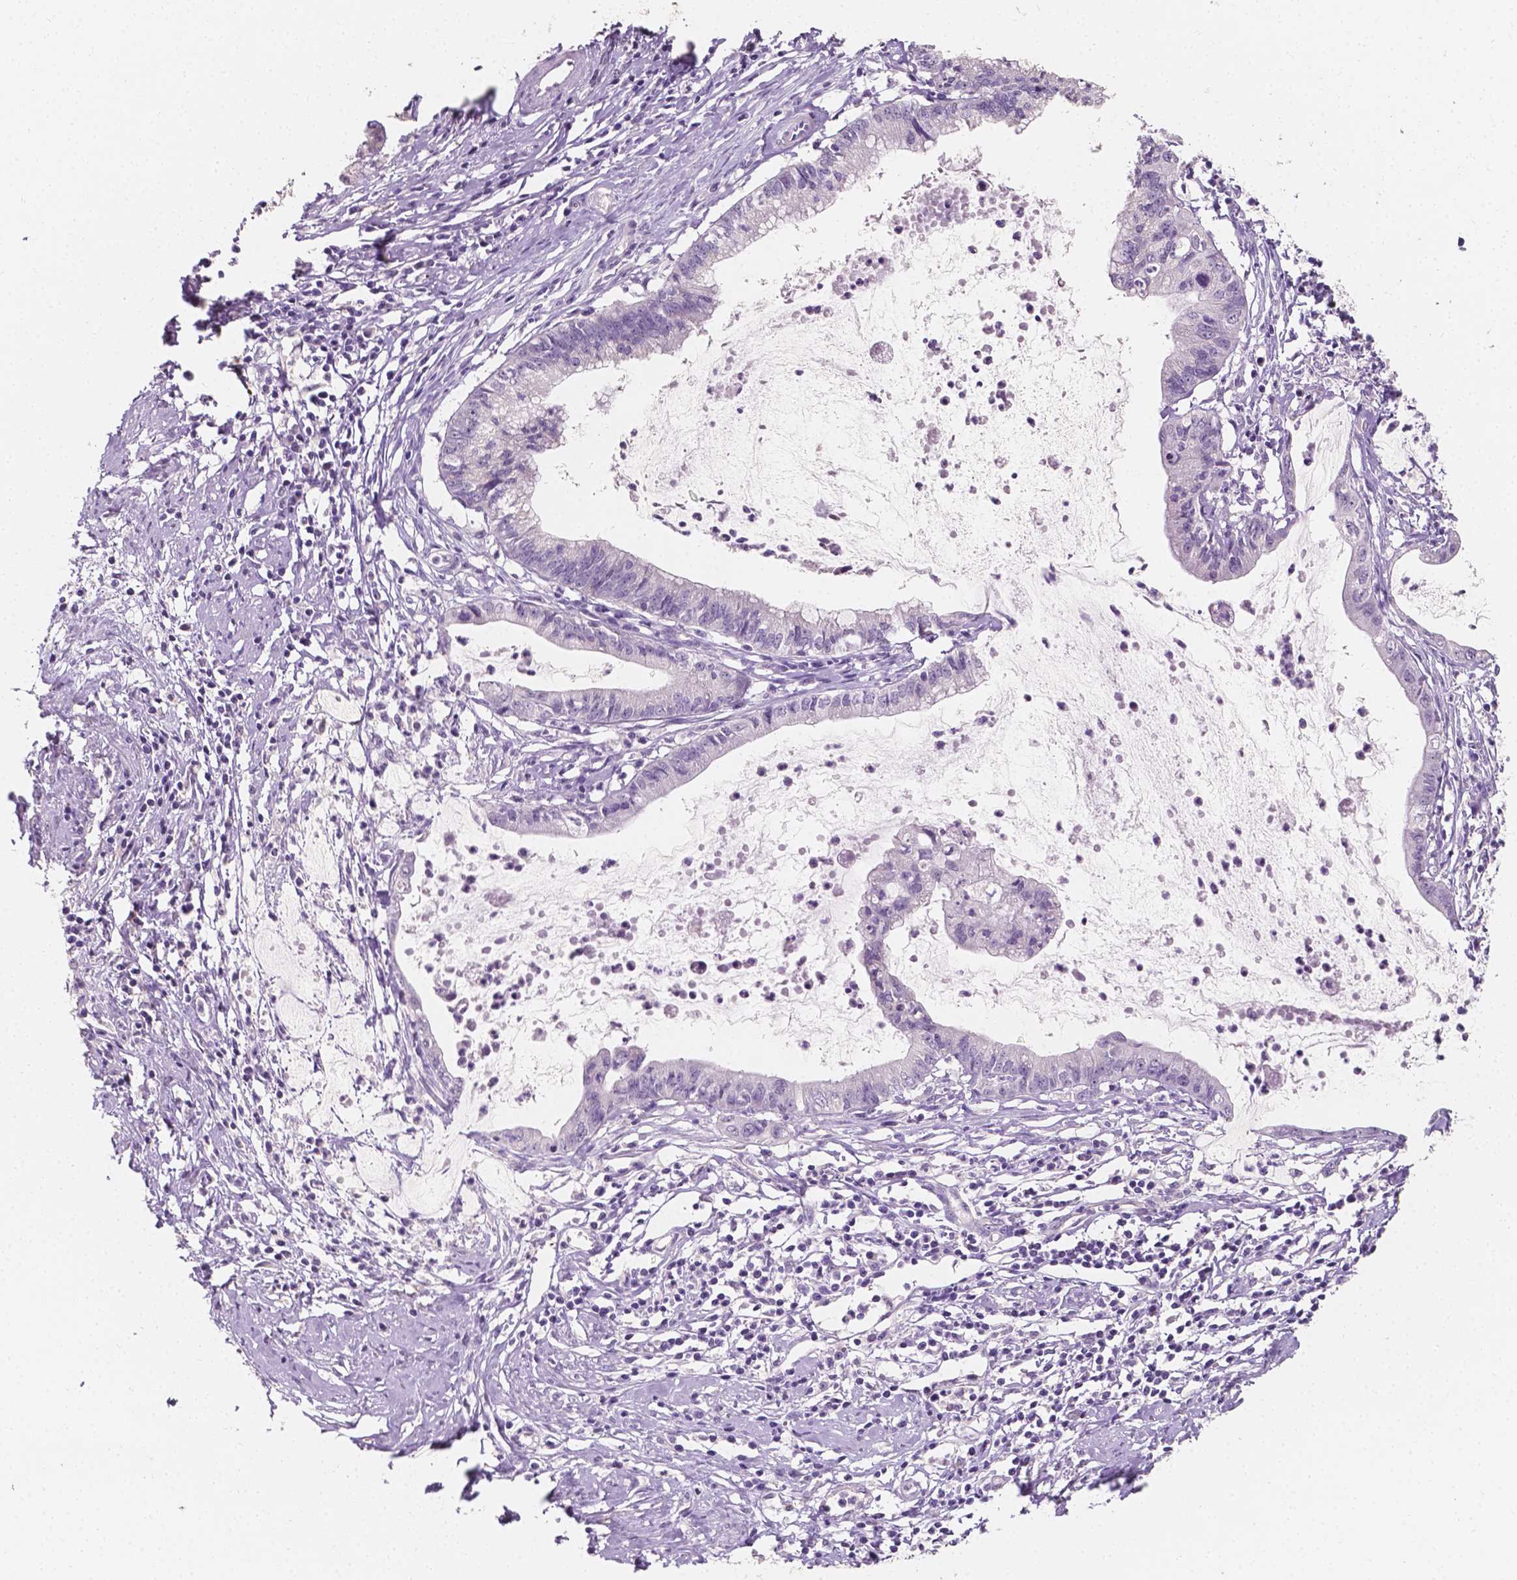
{"staining": {"intensity": "negative", "quantity": "none", "location": "none"}, "tissue": "cervical cancer", "cell_type": "Tumor cells", "image_type": "cancer", "snomed": [{"axis": "morphology", "description": "Normal tissue, NOS"}, {"axis": "morphology", "description": "Adenocarcinoma, NOS"}, {"axis": "topography", "description": "Cervix"}], "caption": "Immunohistochemistry micrograph of cervical cancer (adenocarcinoma) stained for a protein (brown), which demonstrates no staining in tumor cells.", "gene": "TAL1", "patient": {"sex": "female", "age": 38}}